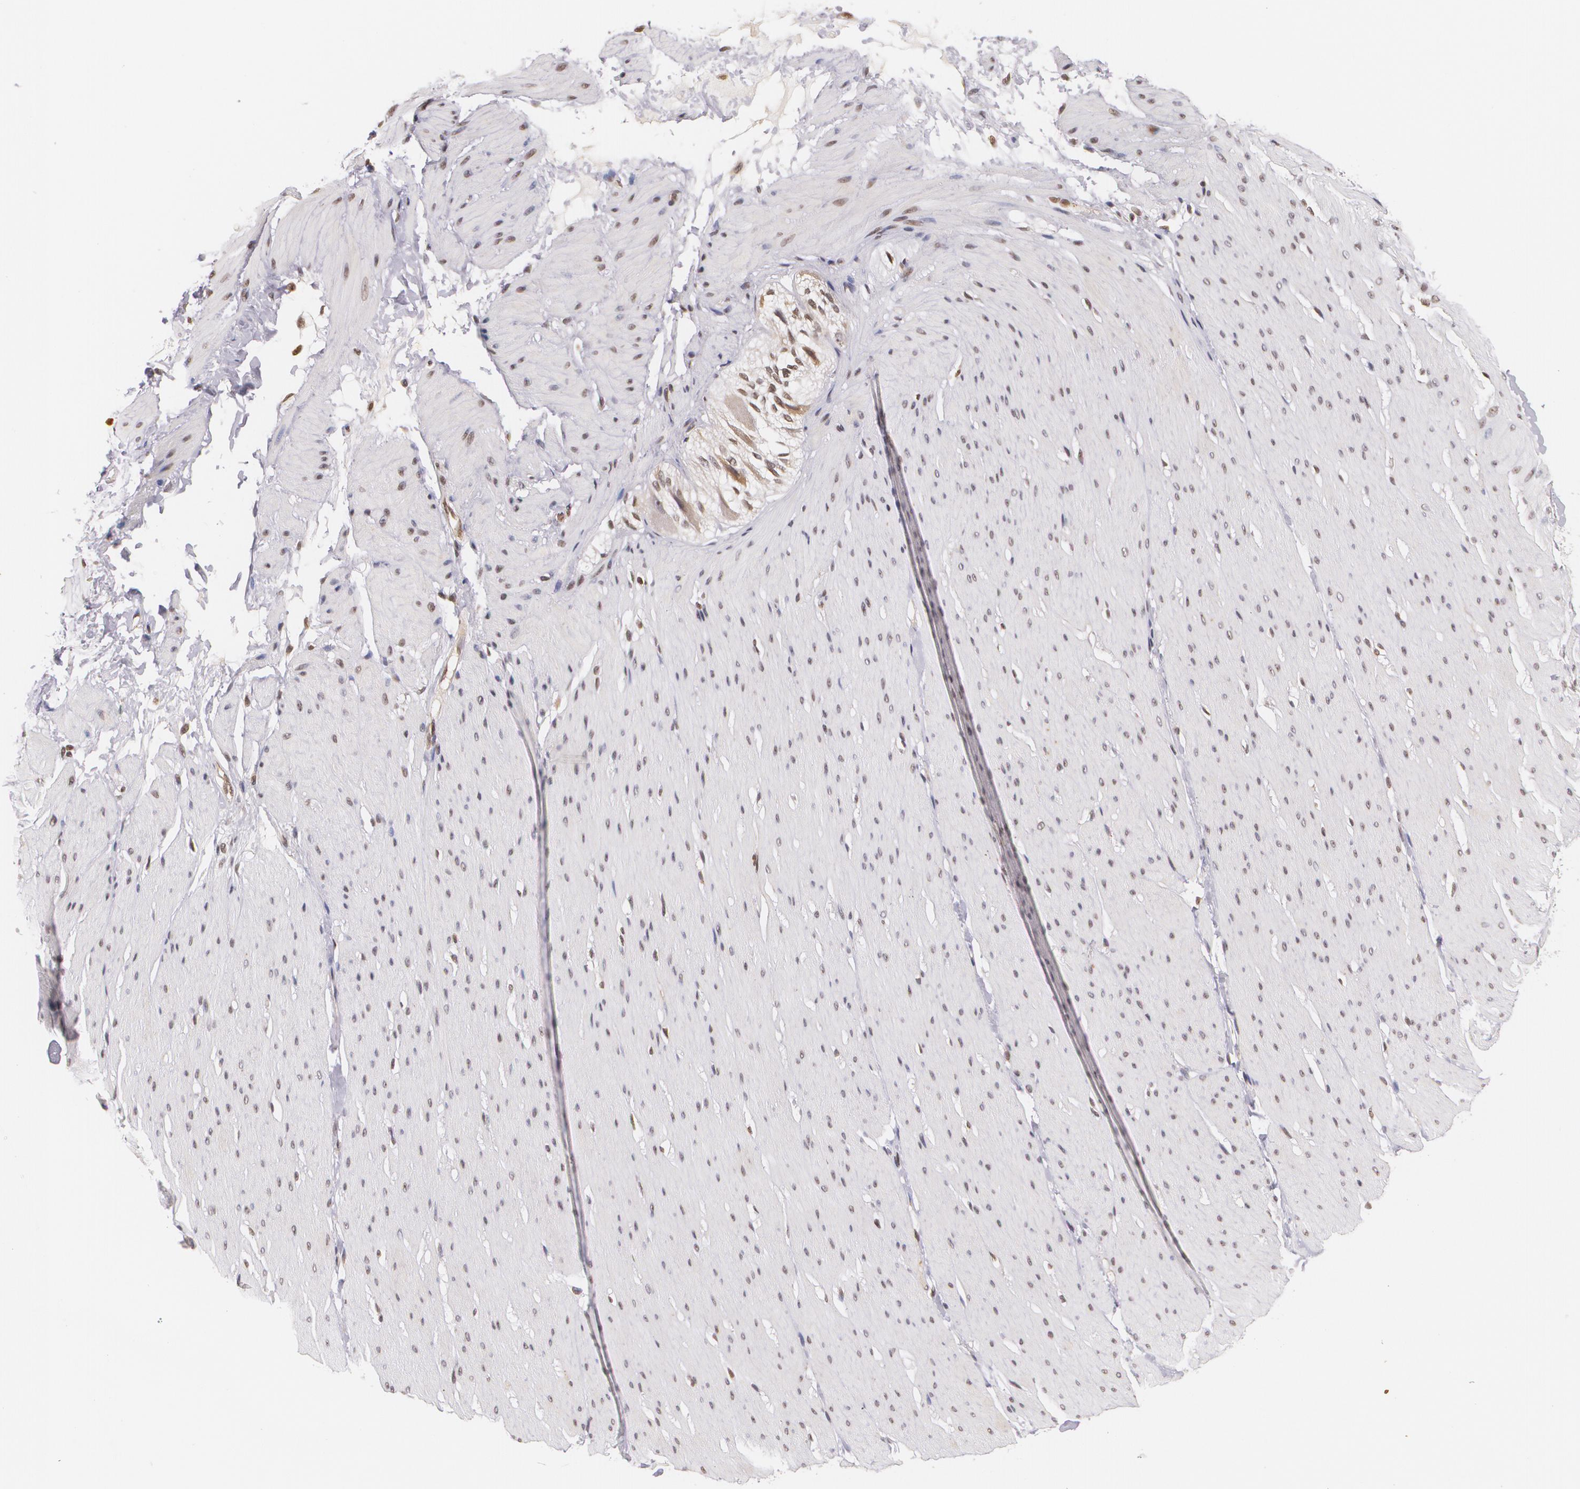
{"staining": {"intensity": "weak", "quantity": "<25%", "location": "nuclear"}, "tissue": "smooth muscle", "cell_type": "Smooth muscle cells", "image_type": "normal", "snomed": [{"axis": "morphology", "description": "Normal tissue, NOS"}, {"axis": "topography", "description": "Smooth muscle"}, {"axis": "topography", "description": "Colon"}], "caption": "A histopathology image of smooth muscle stained for a protein exhibits no brown staining in smooth muscle cells. (Stains: DAB immunohistochemistry with hematoxylin counter stain, Microscopy: brightfield microscopy at high magnification).", "gene": "VAV3", "patient": {"sex": "male", "age": 67}}